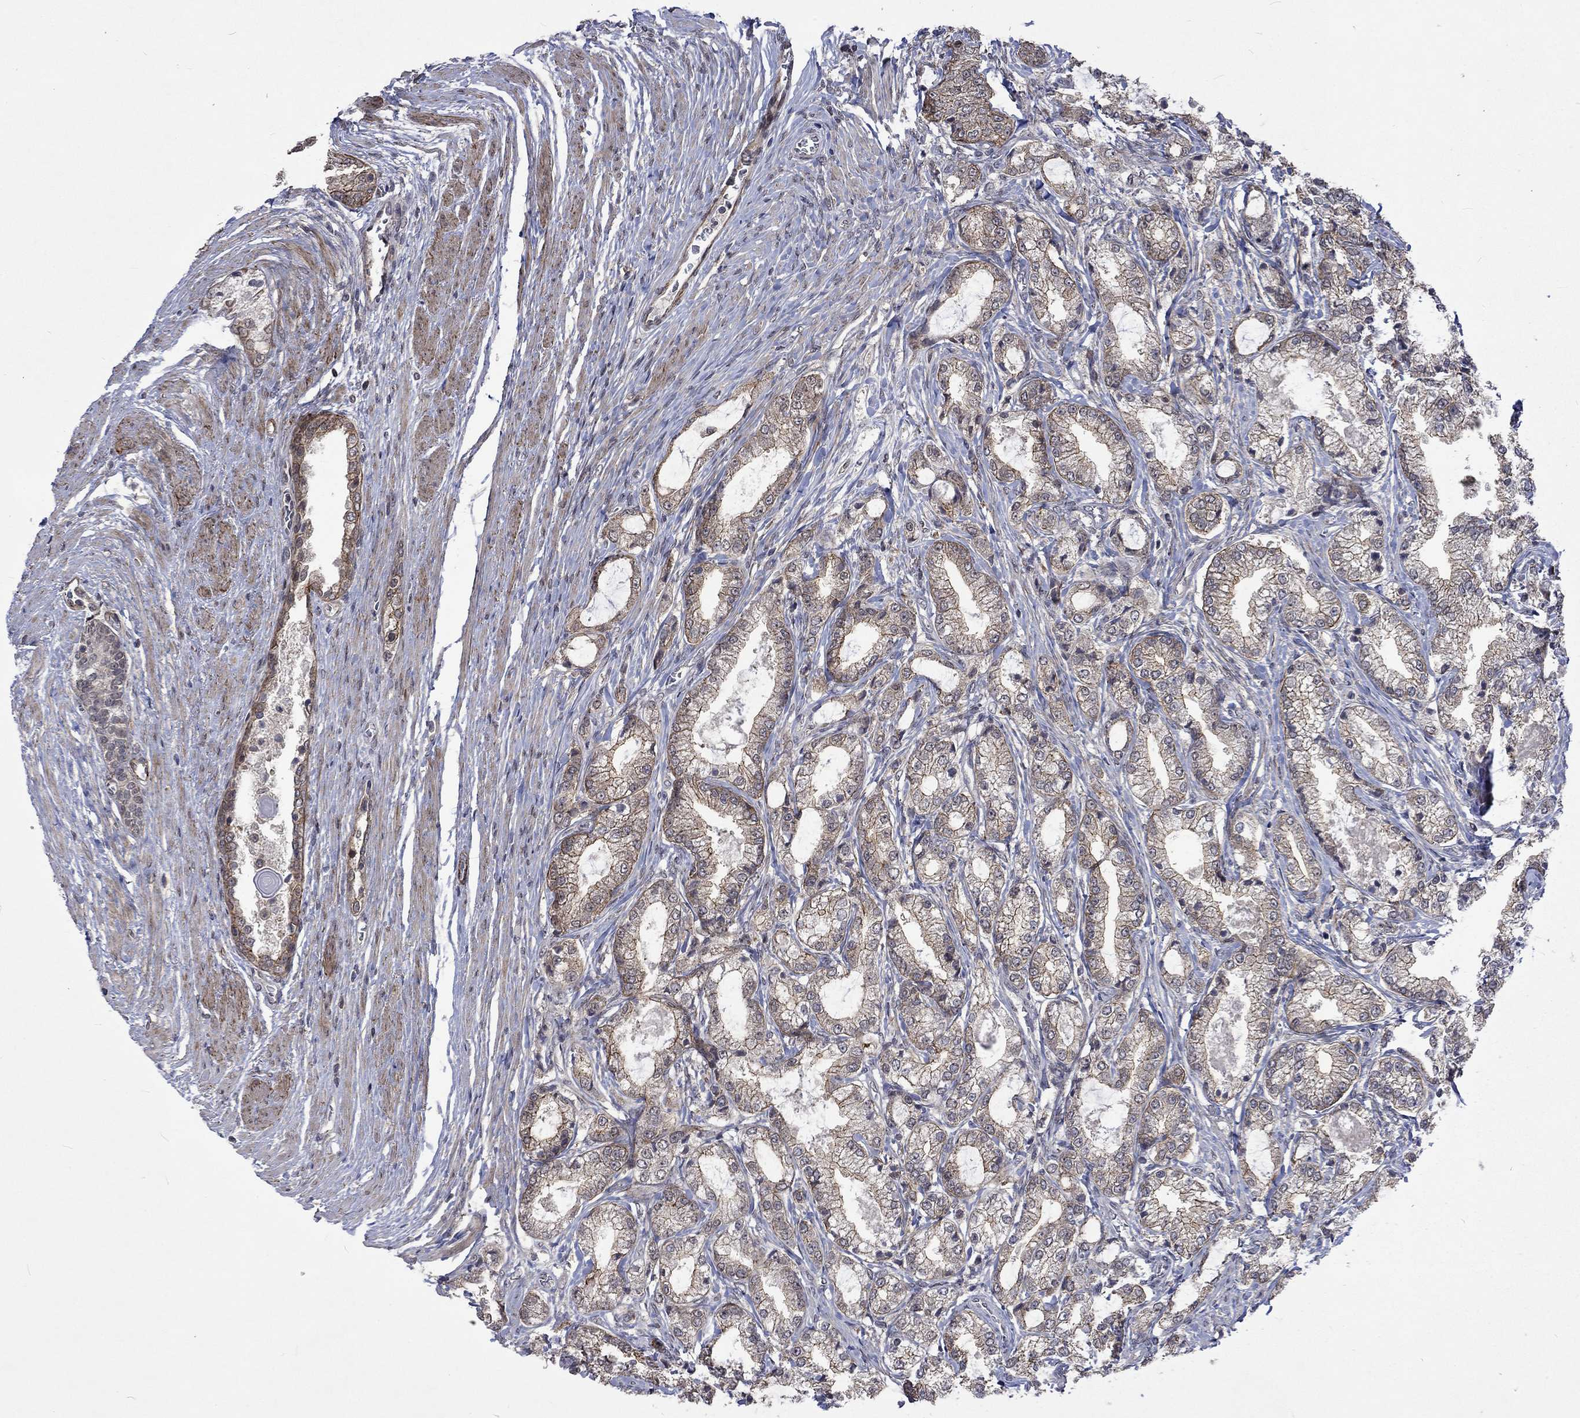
{"staining": {"intensity": "moderate", "quantity": "25%-75%", "location": "cytoplasmic/membranous"}, "tissue": "prostate cancer", "cell_type": "Tumor cells", "image_type": "cancer", "snomed": [{"axis": "morphology", "description": "Adenocarcinoma, NOS"}, {"axis": "topography", "description": "Prostate and seminal vesicle, NOS"}, {"axis": "topography", "description": "Prostate"}], "caption": "A photomicrograph of prostate adenocarcinoma stained for a protein demonstrates moderate cytoplasmic/membranous brown staining in tumor cells.", "gene": "PPP1R9A", "patient": {"sex": "male", "age": 62}}